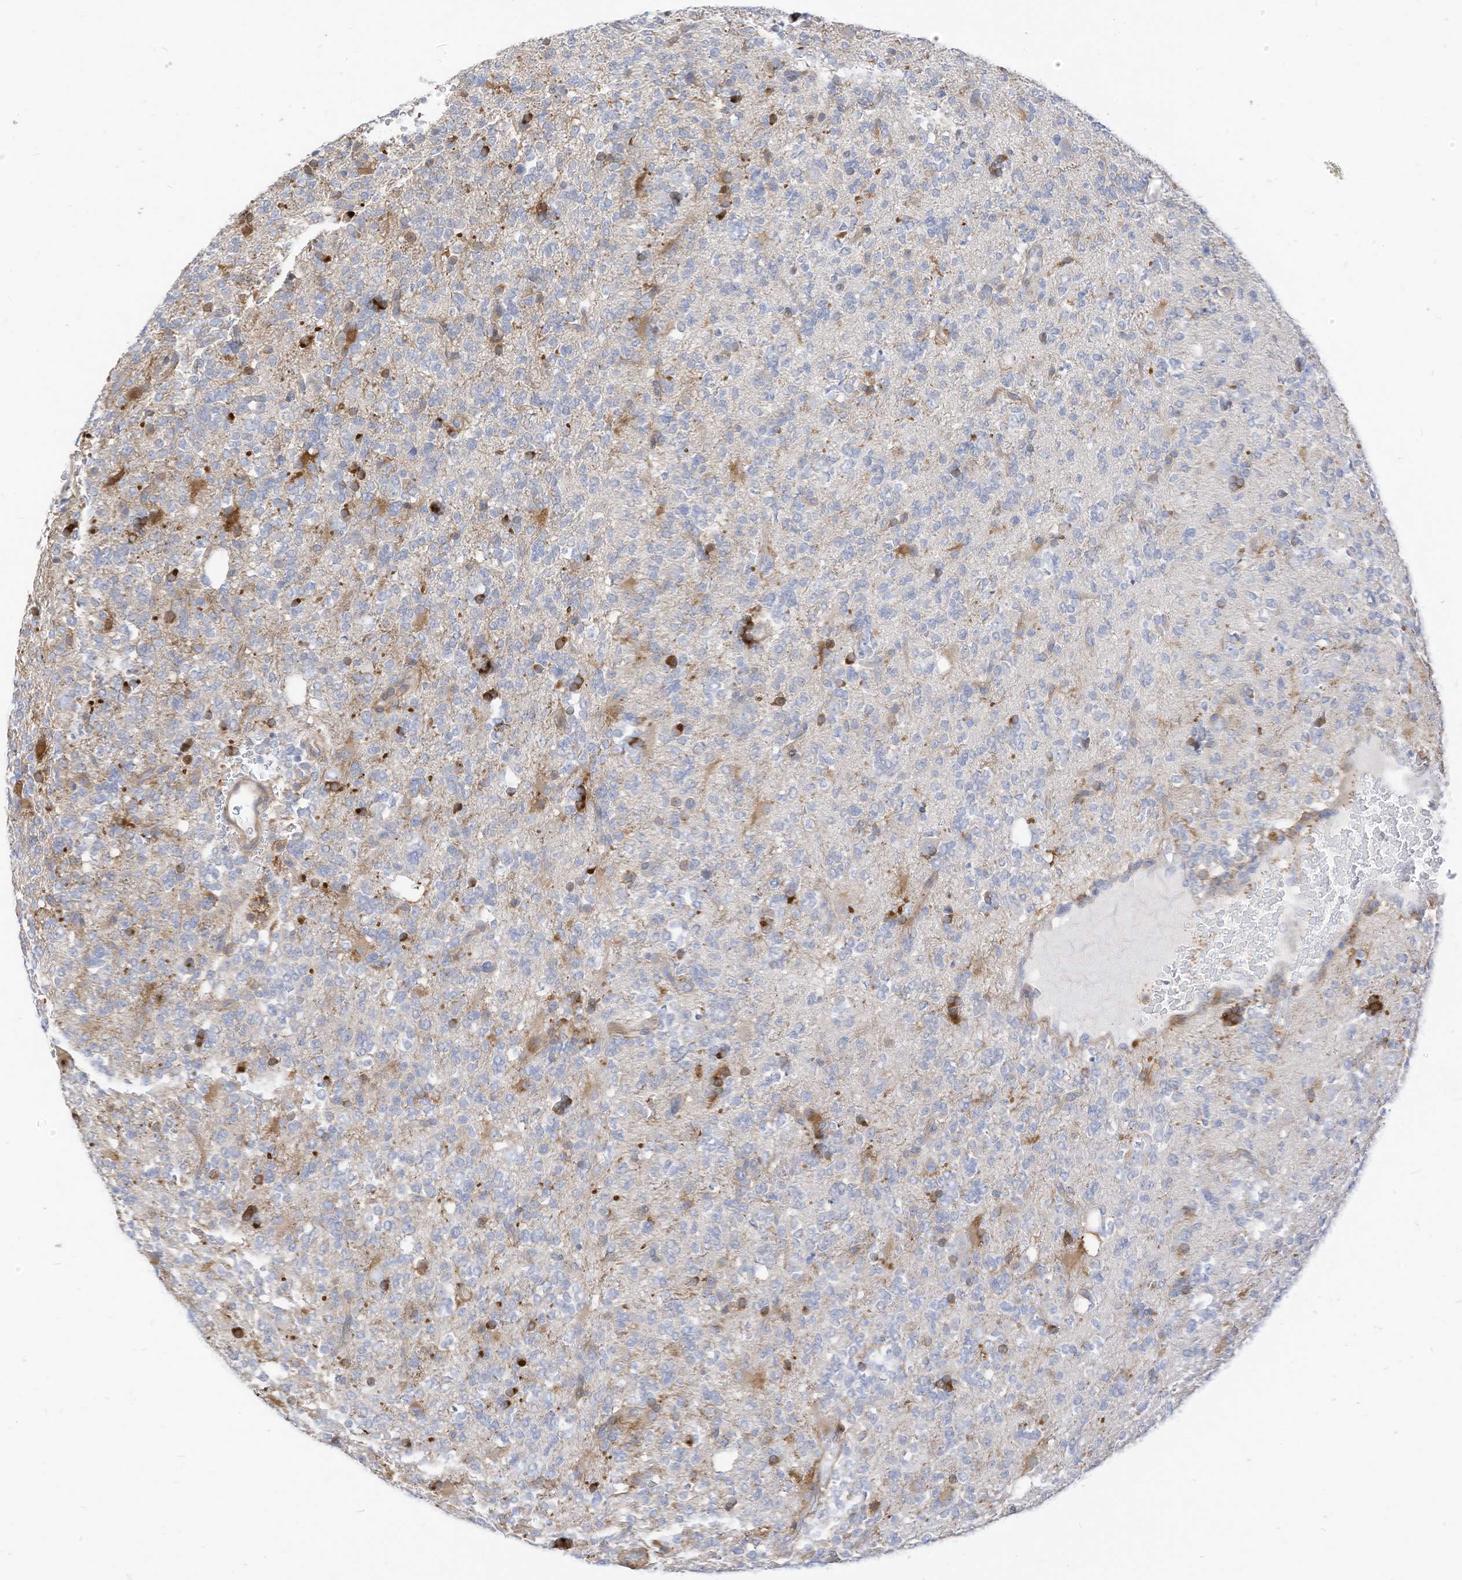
{"staining": {"intensity": "negative", "quantity": "none", "location": "none"}, "tissue": "glioma", "cell_type": "Tumor cells", "image_type": "cancer", "snomed": [{"axis": "morphology", "description": "Glioma, malignant, High grade"}, {"axis": "topography", "description": "Brain"}], "caption": "Glioma was stained to show a protein in brown. There is no significant expression in tumor cells. (Stains: DAB (3,3'-diaminobenzidine) immunohistochemistry with hematoxylin counter stain, Microscopy: brightfield microscopy at high magnification).", "gene": "ATP13A1", "patient": {"sex": "female", "age": 62}}